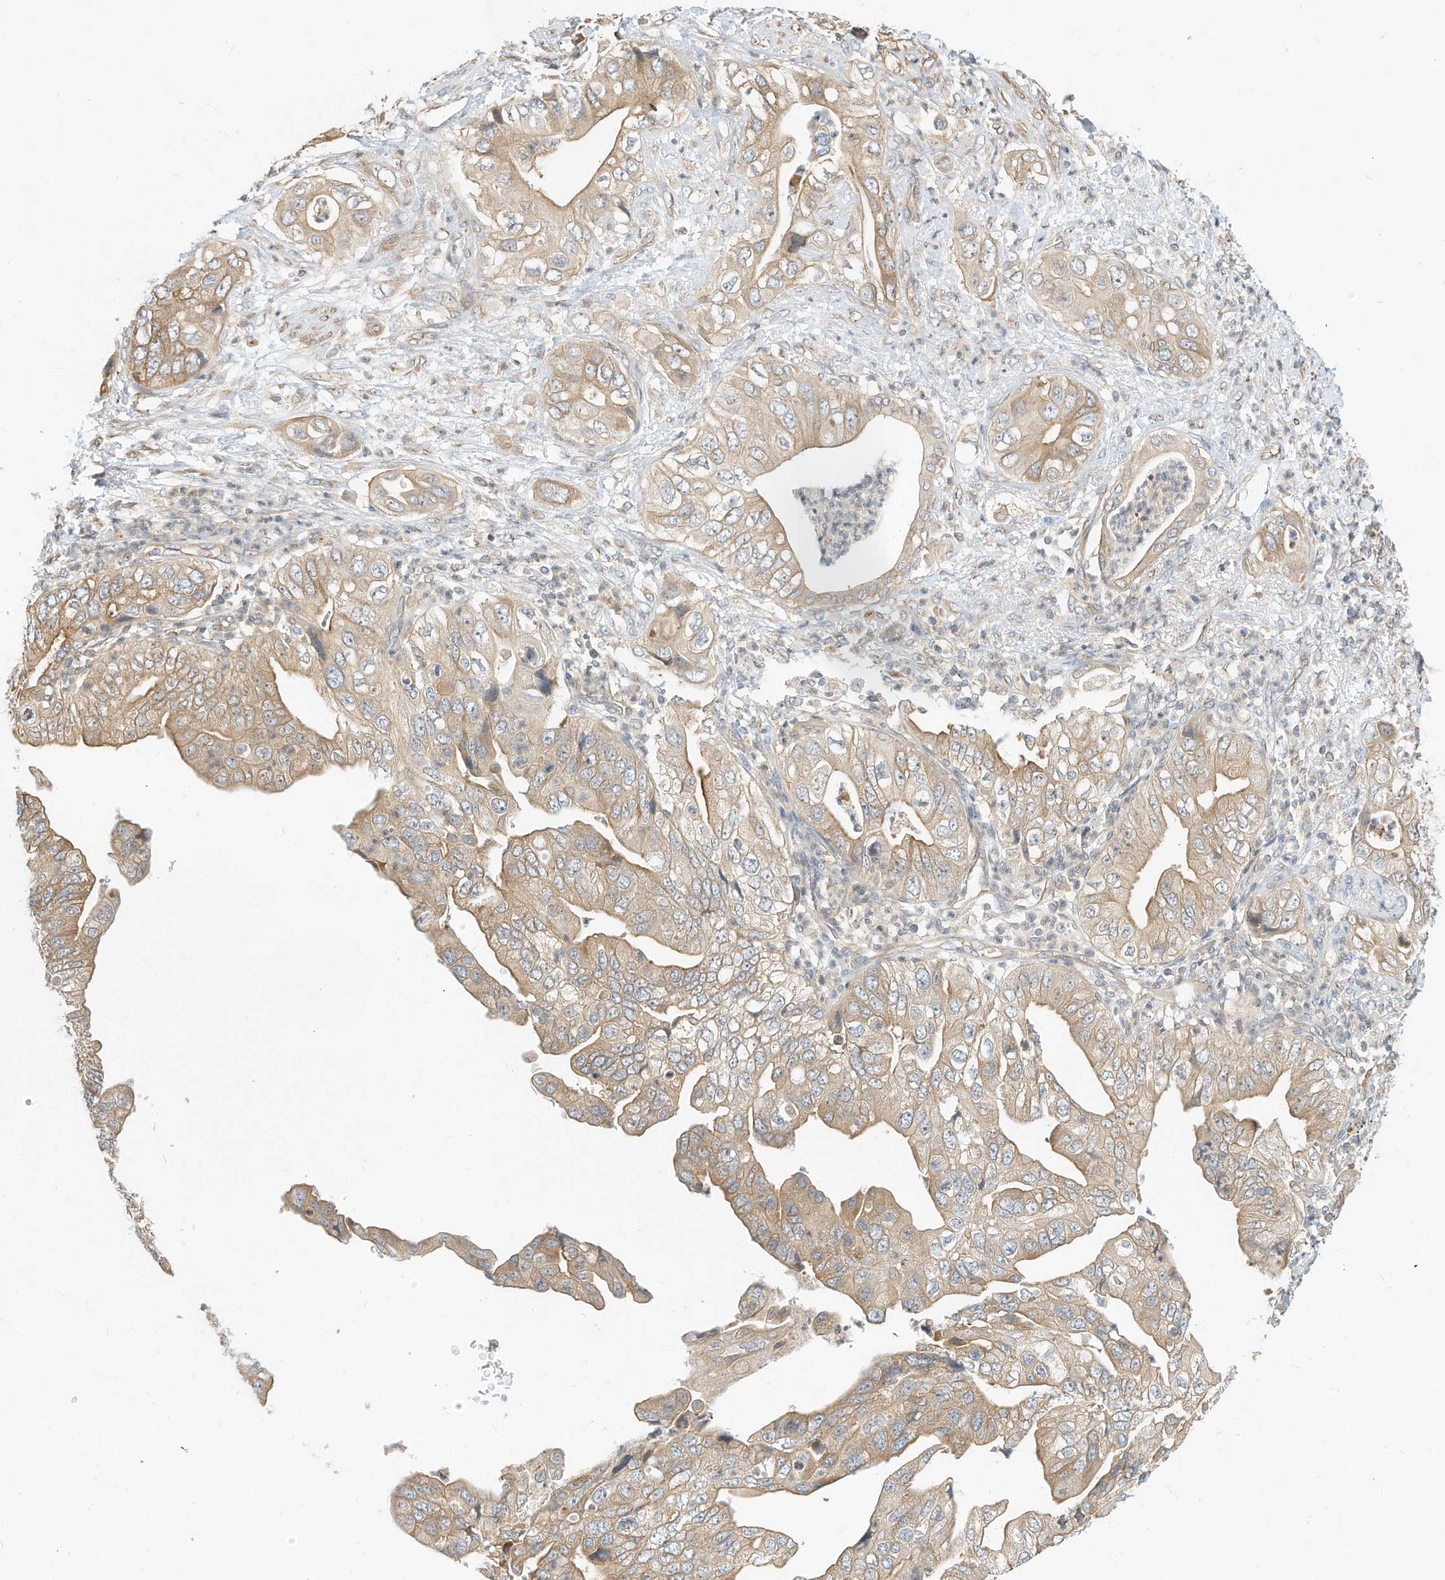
{"staining": {"intensity": "moderate", "quantity": ">75%", "location": "cytoplasmic/membranous"}, "tissue": "pancreatic cancer", "cell_type": "Tumor cells", "image_type": "cancer", "snomed": [{"axis": "morphology", "description": "Adenocarcinoma, NOS"}, {"axis": "topography", "description": "Pancreas"}], "caption": "Moderate cytoplasmic/membranous protein positivity is seen in about >75% of tumor cells in adenocarcinoma (pancreatic). Using DAB (3,3'-diaminobenzidine) (brown) and hematoxylin (blue) stains, captured at high magnification using brightfield microscopy.", "gene": "OFD1", "patient": {"sex": "female", "age": 78}}